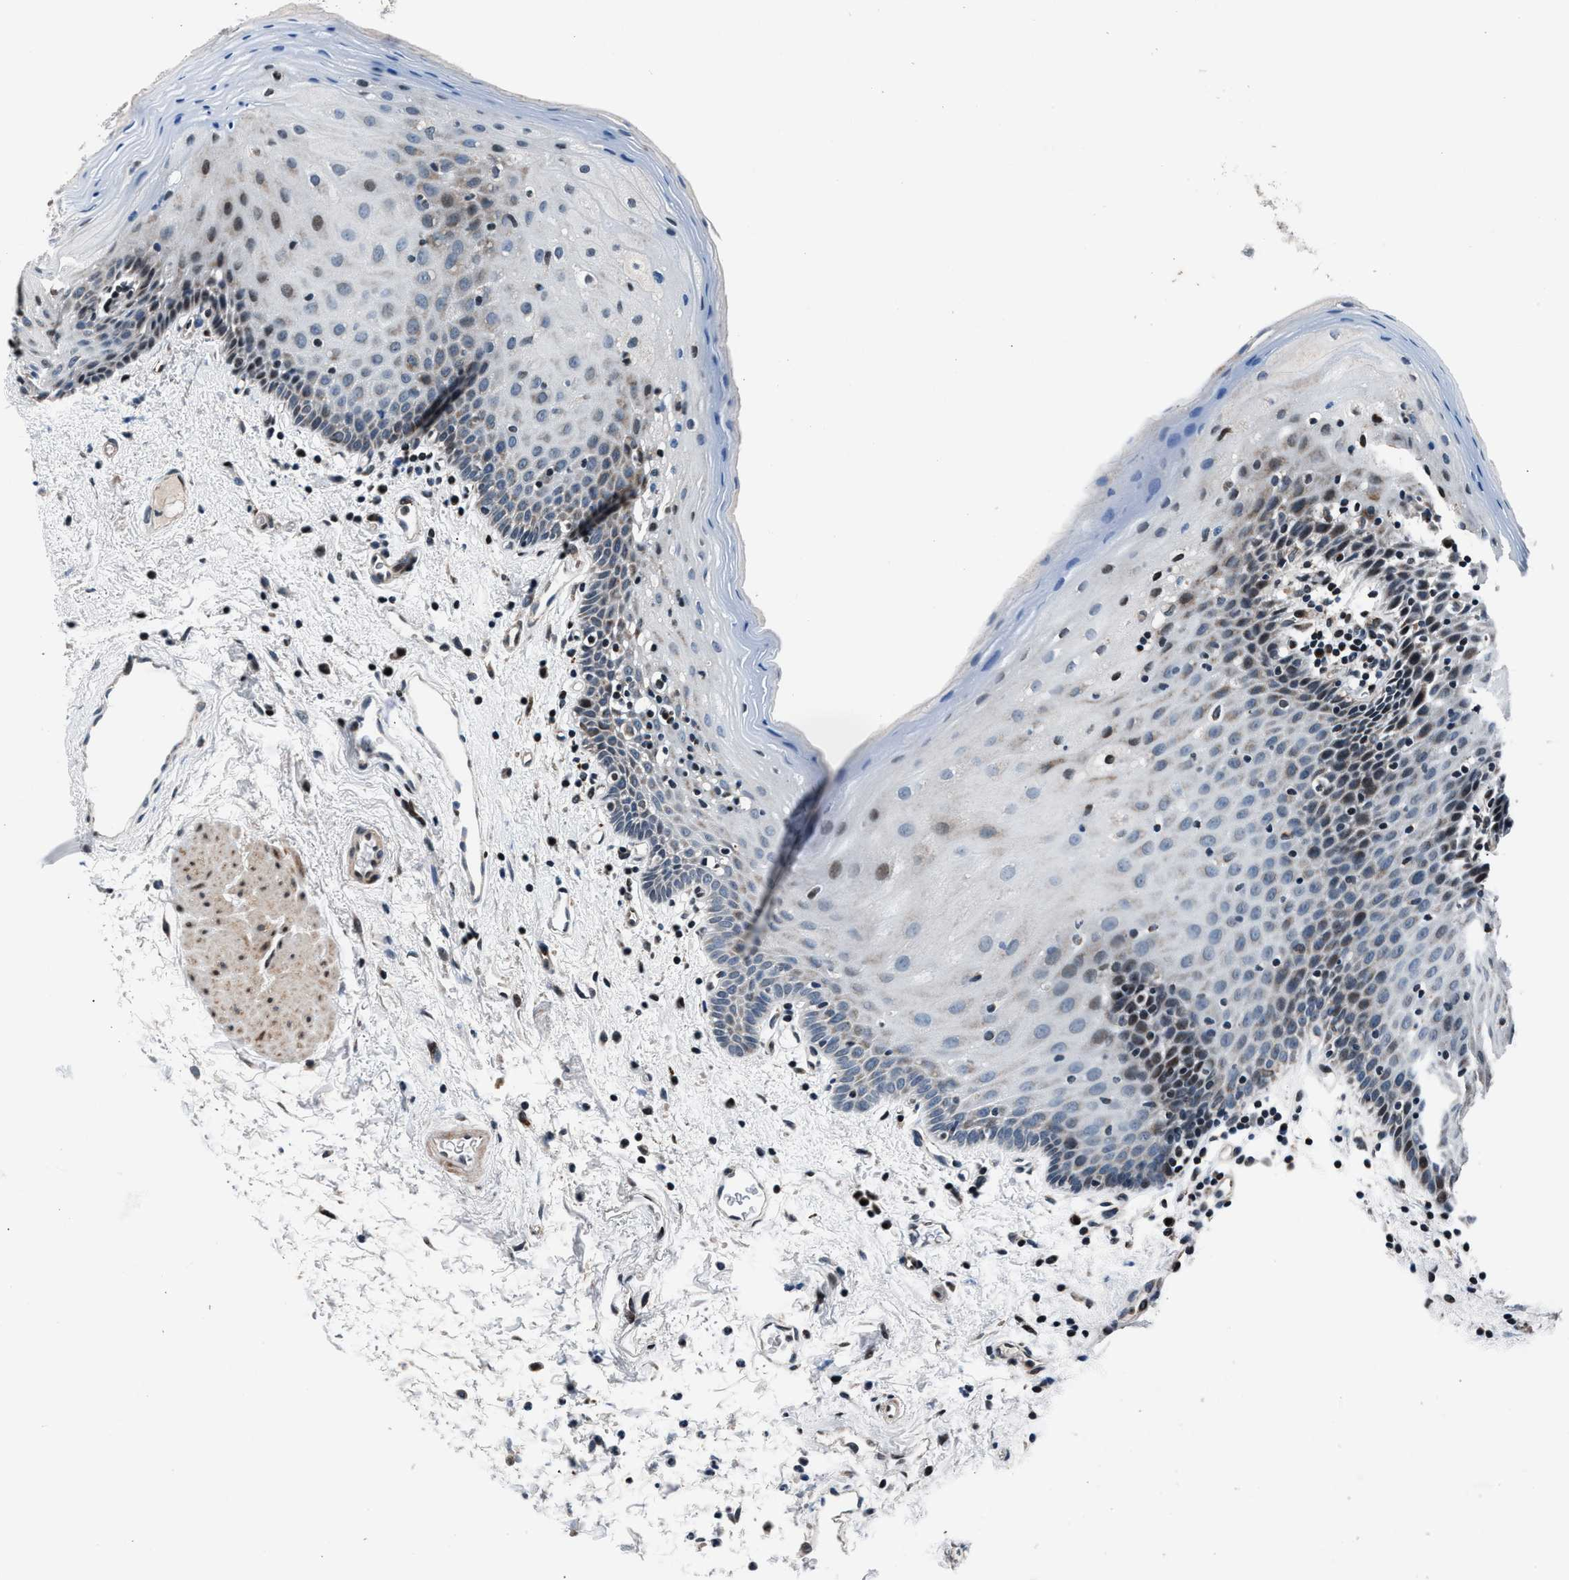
{"staining": {"intensity": "weak", "quantity": "<25%", "location": "cytoplasmic/membranous,nuclear"}, "tissue": "oral mucosa", "cell_type": "Squamous epithelial cells", "image_type": "normal", "snomed": [{"axis": "morphology", "description": "Normal tissue, NOS"}, {"axis": "topography", "description": "Oral tissue"}], "caption": "An immunohistochemistry (IHC) micrograph of unremarkable oral mucosa is shown. There is no staining in squamous epithelial cells of oral mucosa. The staining was performed using DAB (3,3'-diaminobenzidine) to visualize the protein expression in brown, while the nuclei were stained in blue with hematoxylin (Magnification: 20x).", "gene": "PRRC2B", "patient": {"sex": "male", "age": 66}}